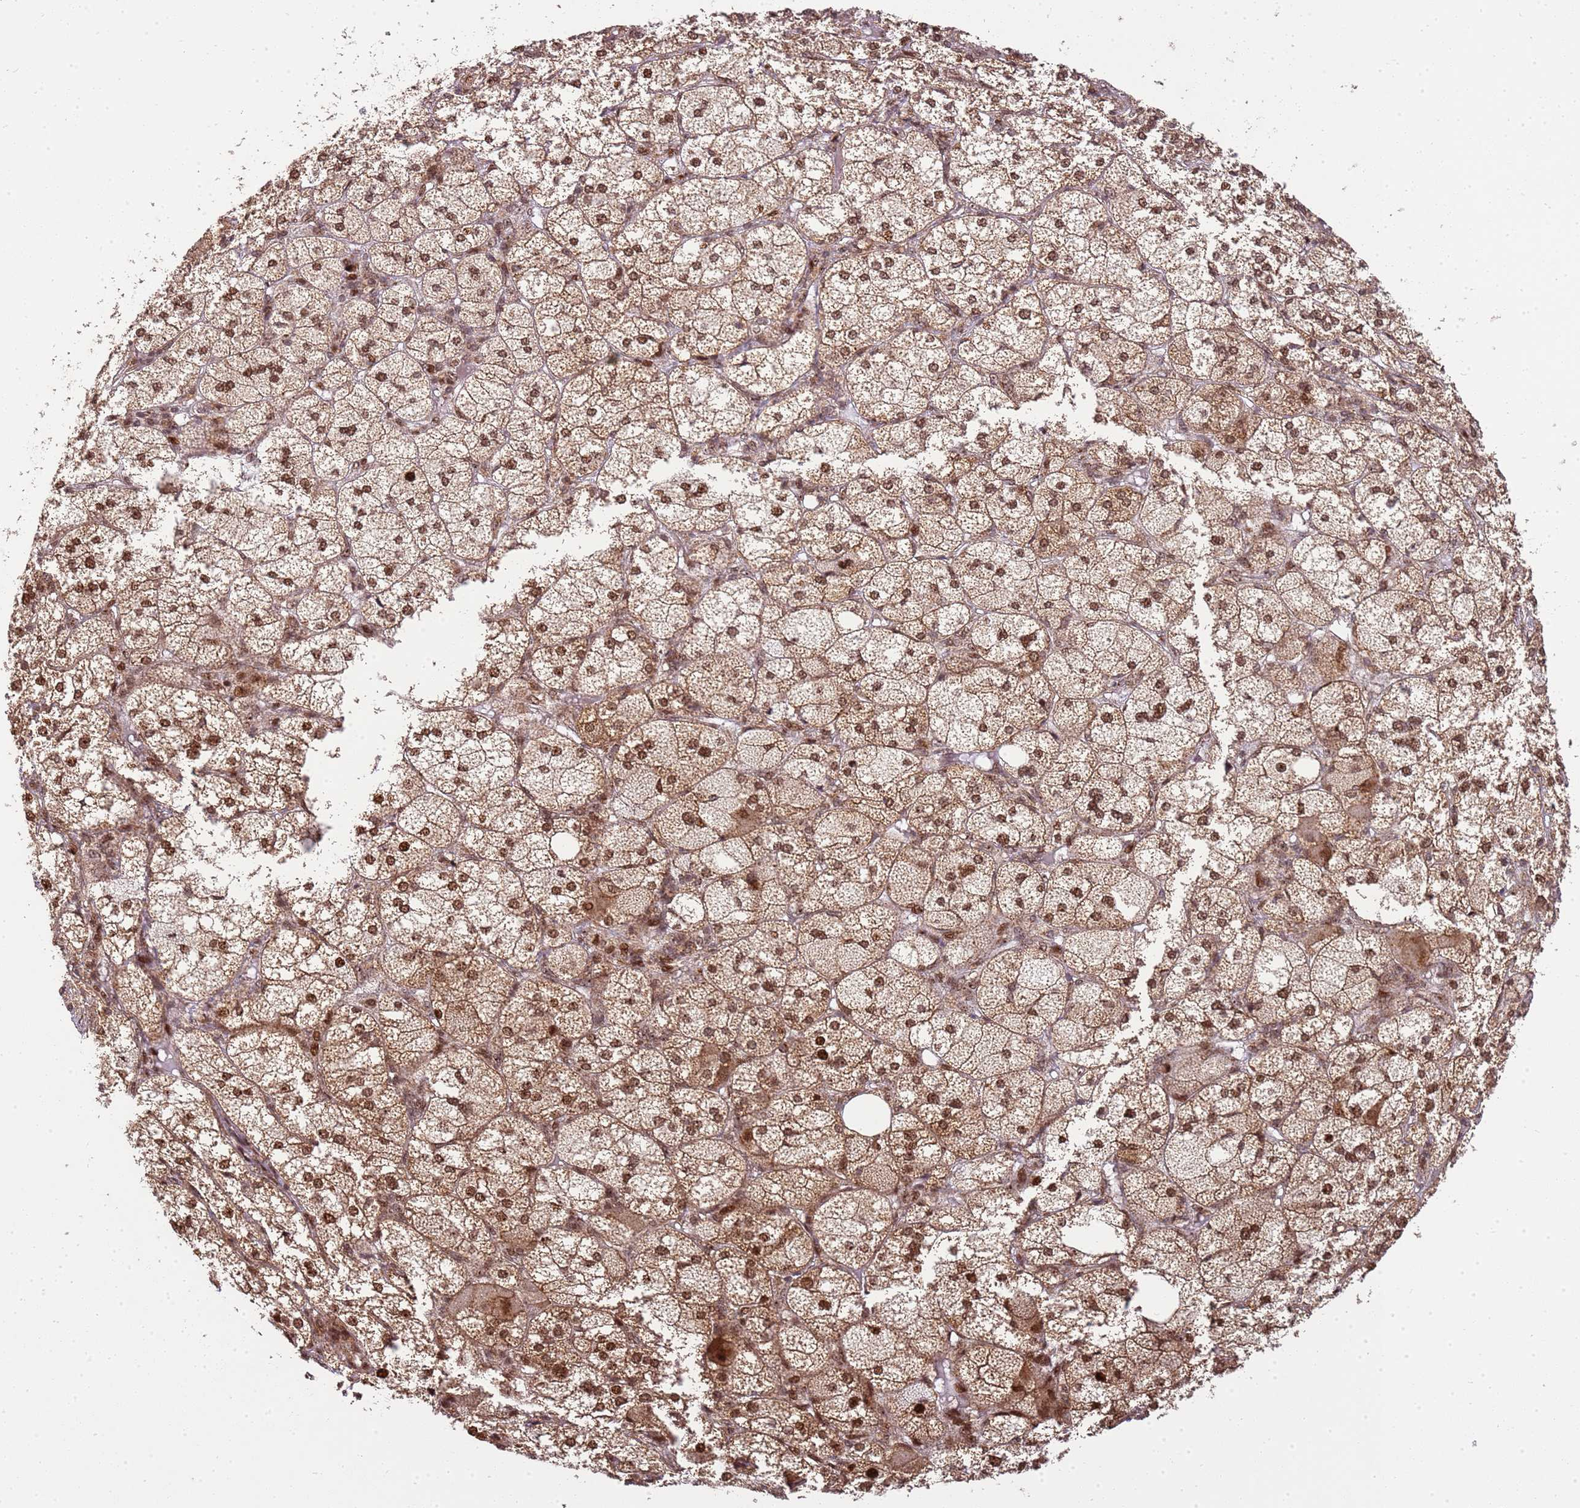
{"staining": {"intensity": "strong", "quantity": ">75%", "location": "cytoplasmic/membranous,nuclear"}, "tissue": "adrenal gland", "cell_type": "Glandular cells", "image_type": "normal", "snomed": [{"axis": "morphology", "description": "Normal tissue, NOS"}, {"axis": "topography", "description": "Adrenal gland"}], "caption": "The immunohistochemical stain labels strong cytoplasmic/membranous,nuclear positivity in glandular cells of normal adrenal gland.", "gene": "PEX14", "patient": {"sex": "female", "age": 61}}